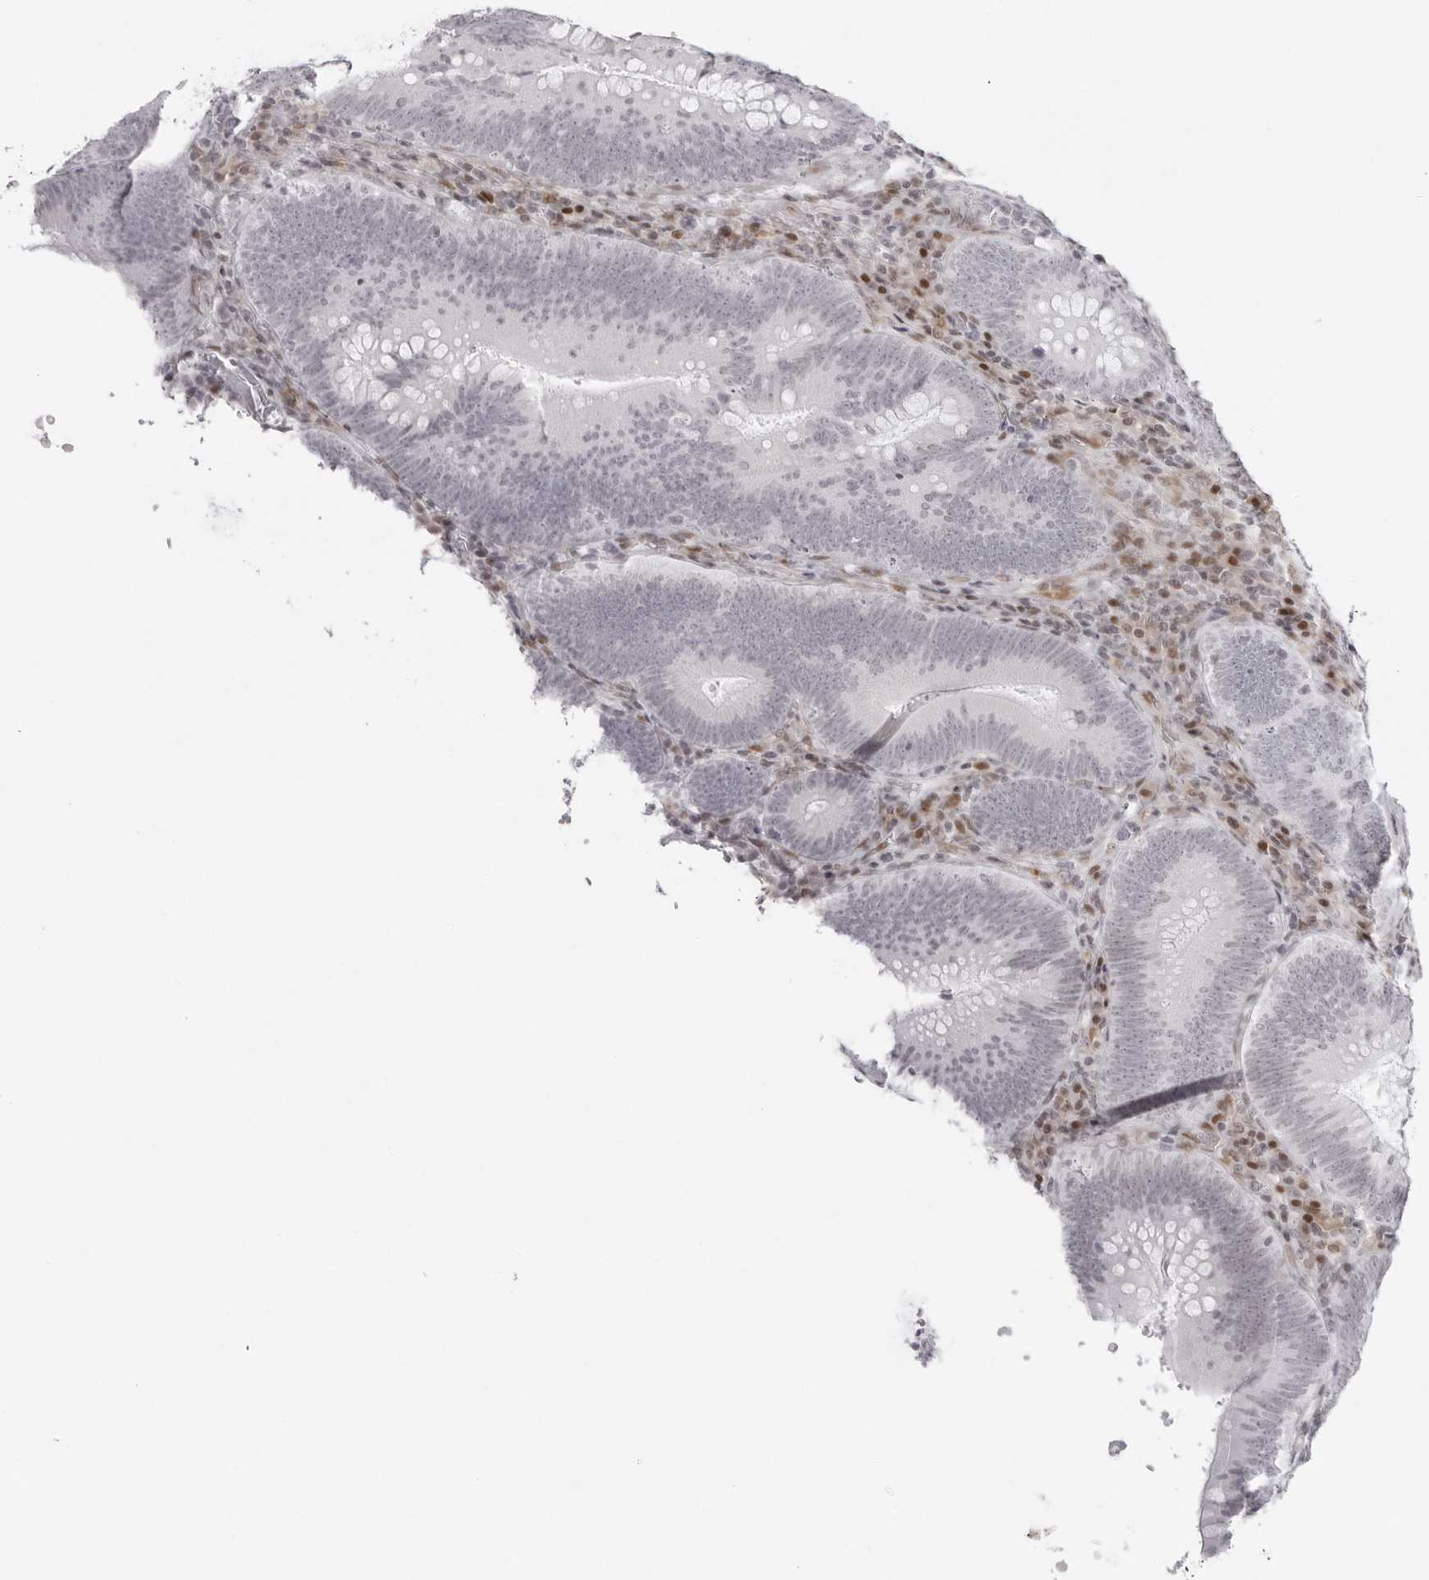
{"staining": {"intensity": "negative", "quantity": "none", "location": "none"}, "tissue": "colorectal cancer", "cell_type": "Tumor cells", "image_type": "cancer", "snomed": [{"axis": "morphology", "description": "Normal tissue, NOS"}, {"axis": "topography", "description": "Colon"}], "caption": "Immunohistochemistry of human colorectal cancer displays no expression in tumor cells. Brightfield microscopy of IHC stained with DAB (3,3'-diaminobenzidine) (brown) and hematoxylin (blue), captured at high magnification.", "gene": "NTPCR", "patient": {"sex": "female", "age": 82}}